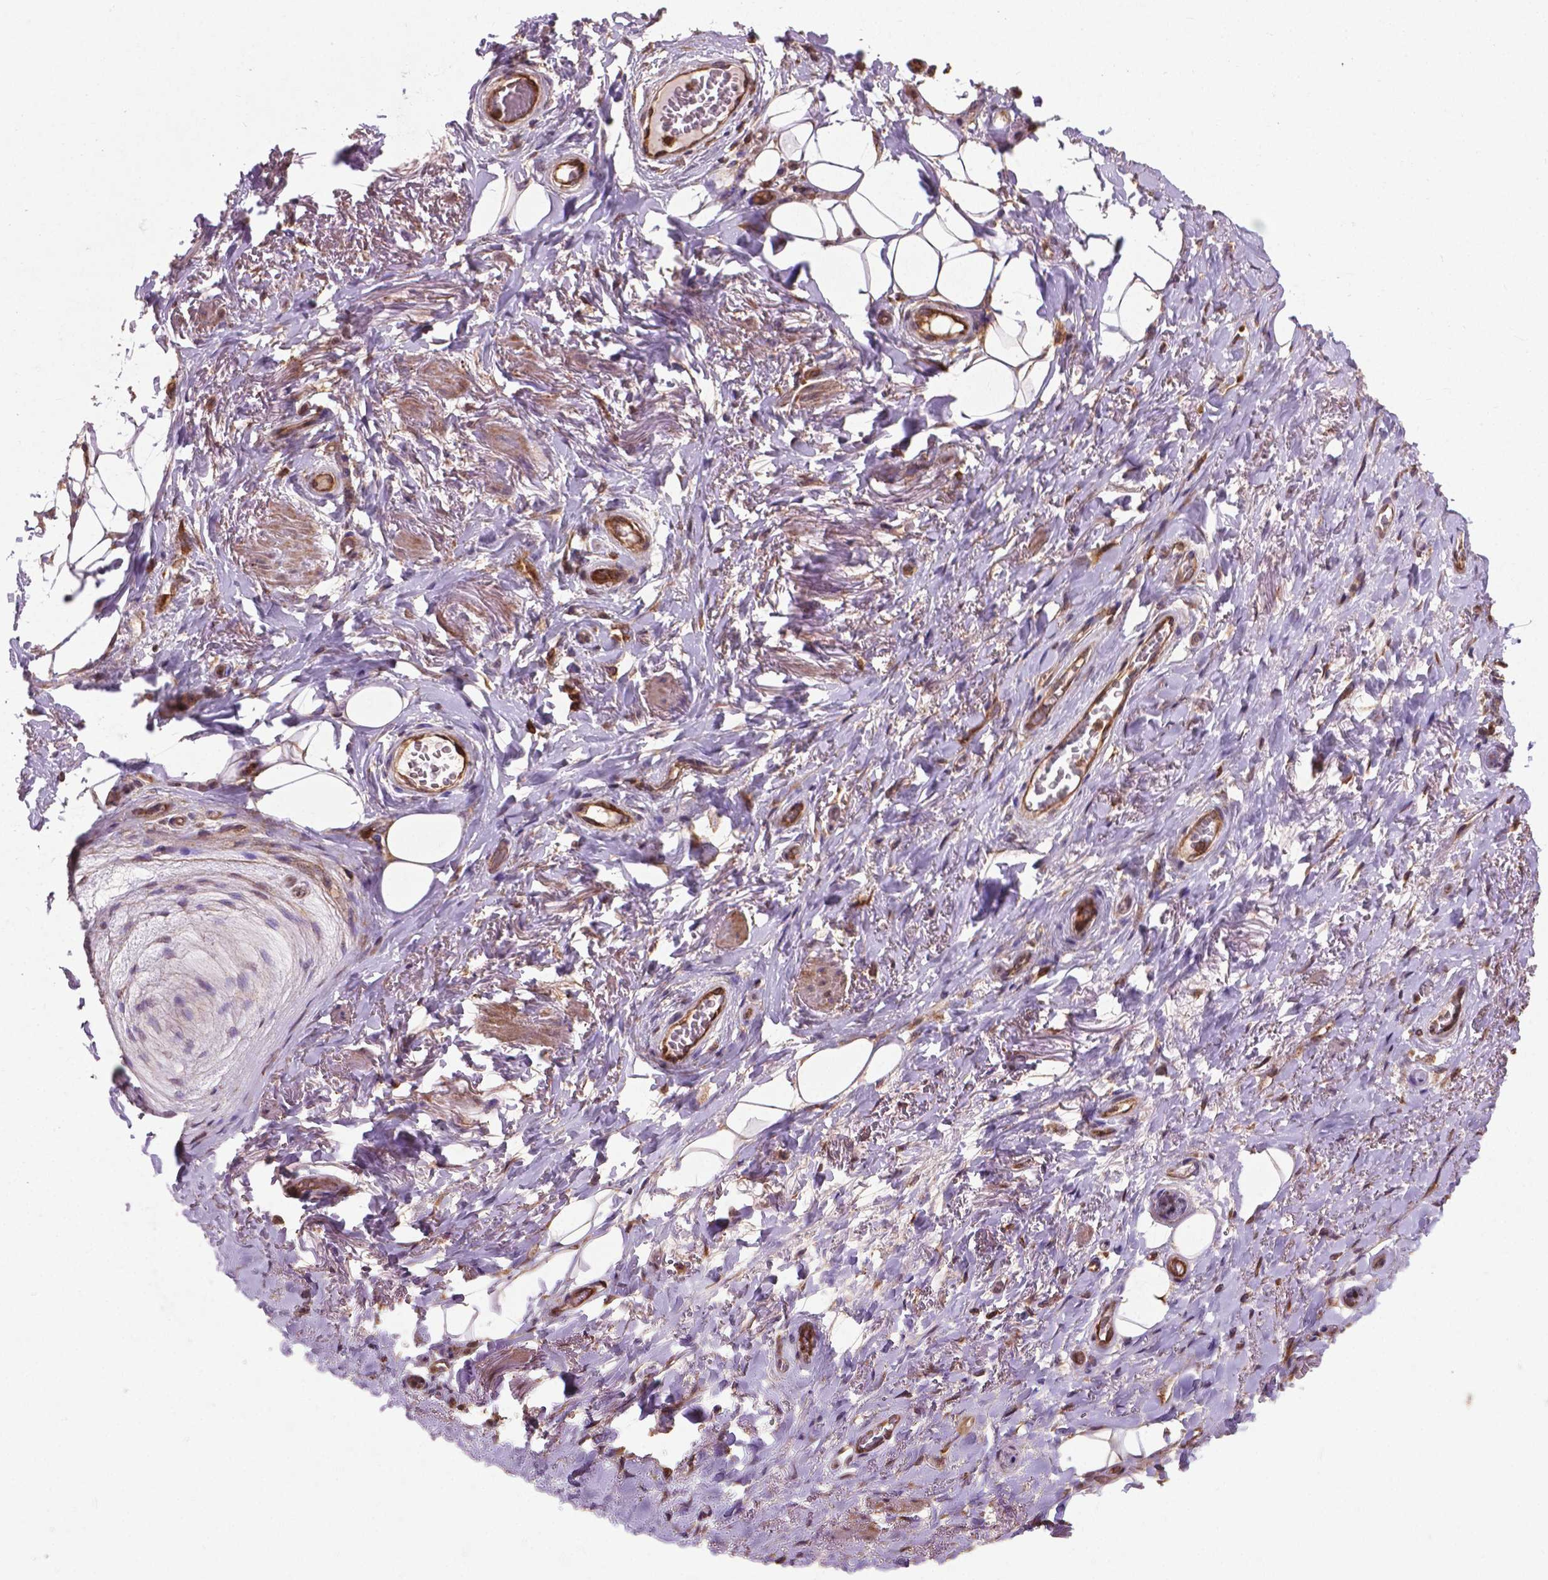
{"staining": {"intensity": "moderate", "quantity": "<25%", "location": "cytoplasmic/membranous"}, "tissue": "adipose tissue", "cell_type": "Adipocytes", "image_type": "normal", "snomed": [{"axis": "morphology", "description": "Normal tissue, NOS"}, {"axis": "topography", "description": "Anal"}, {"axis": "topography", "description": "Peripheral nerve tissue"}], "caption": "Brown immunohistochemical staining in unremarkable adipose tissue displays moderate cytoplasmic/membranous staining in approximately <25% of adipocytes.", "gene": "SMAD3", "patient": {"sex": "male", "age": 53}}